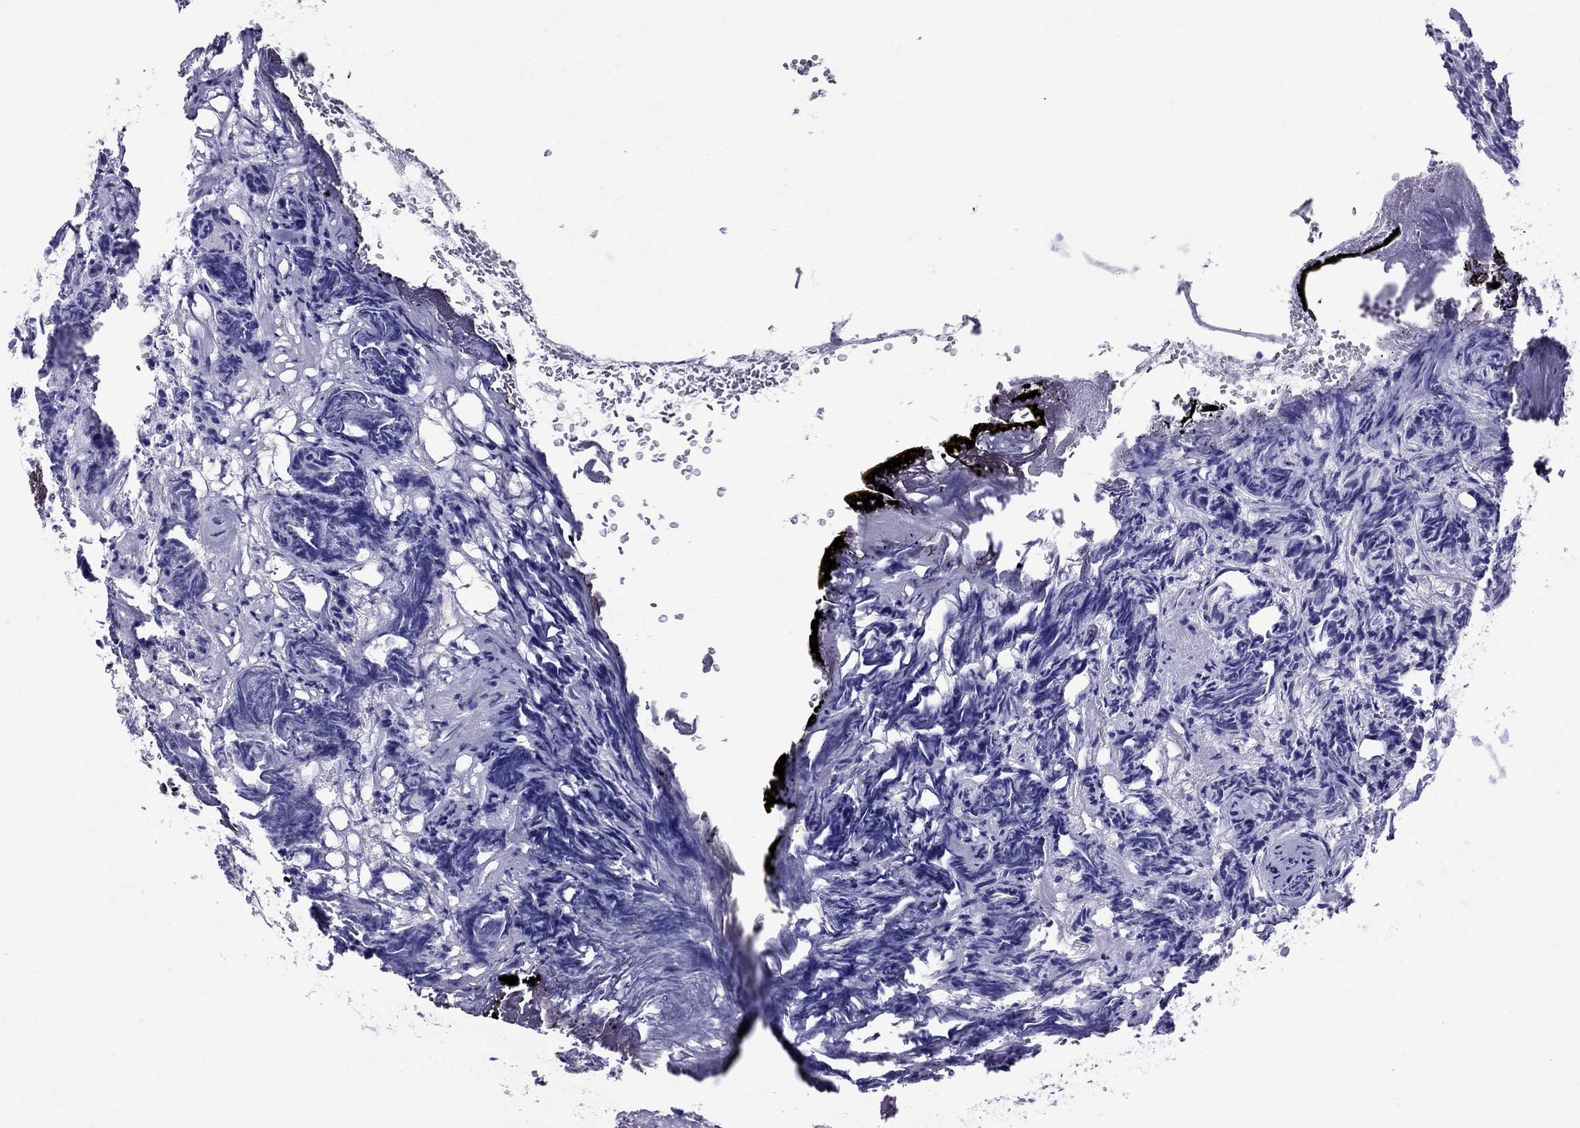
{"staining": {"intensity": "negative", "quantity": "none", "location": "none"}, "tissue": "prostate cancer", "cell_type": "Tumor cells", "image_type": "cancer", "snomed": [{"axis": "morphology", "description": "Adenocarcinoma, High grade"}, {"axis": "topography", "description": "Prostate"}], "caption": "High-grade adenocarcinoma (prostate) was stained to show a protein in brown. There is no significant staining in tumor cells.", "gene": "AVPR1B", "patient": {"sex": "male", "age": 84}}